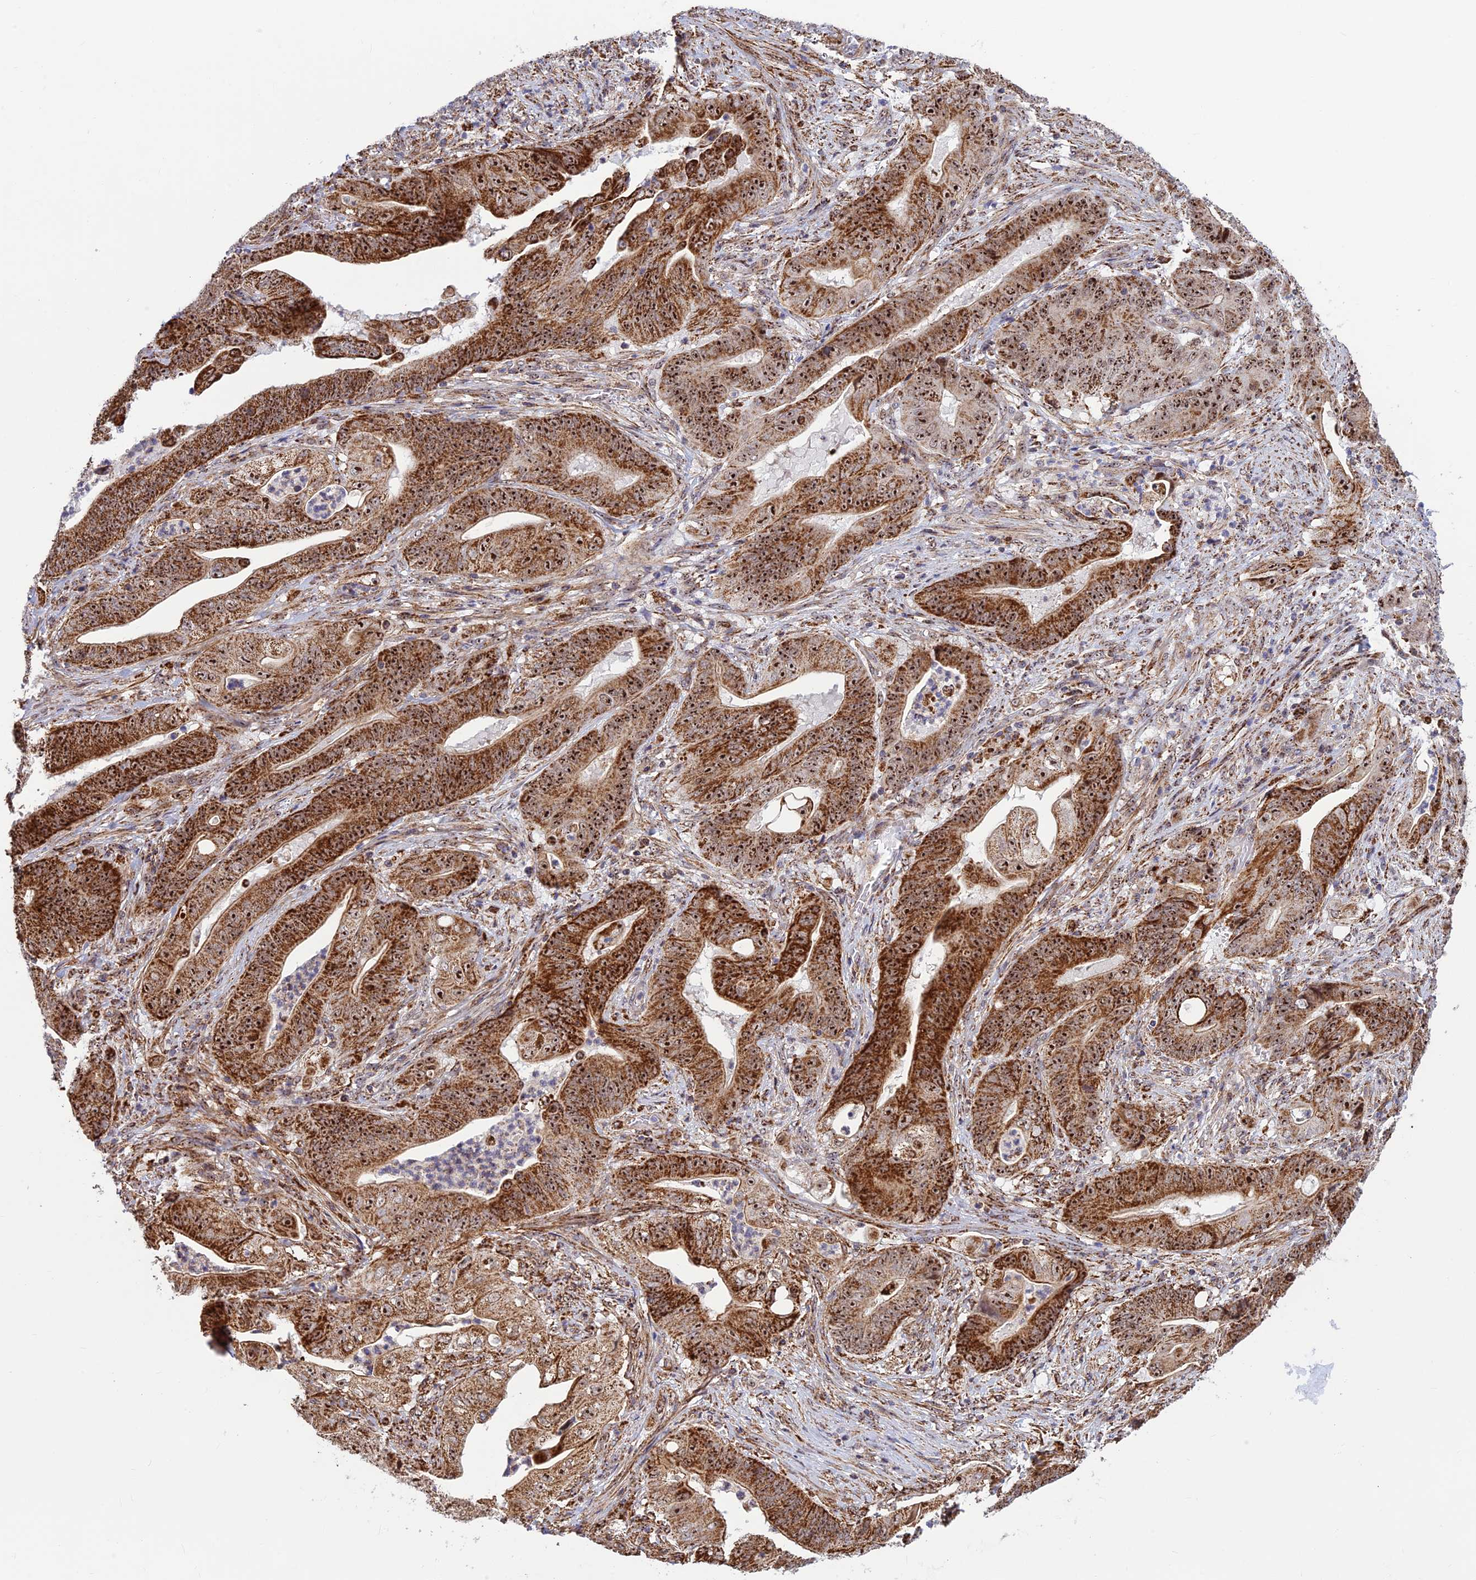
{"staining": {"intensity": "strong", "quantity": ">75%", "location": "cytoplasmic/membranous,nuclear"}, "tissue": "stomach cancer", "cell_type": "Tumor cells", "image_type": "cancer", "snomed": [{"axis": "morphology", "description": "Adenocarcinoma, NOS"}, {"axis": "topography", "description": "Stomach"}], "caption": "Protein staining of stomach cancer (adenocarcinoma) tissue shows strong cytoplasmic/membranous and nuclear staining in approximately >75% of tumor cells. The protein is stained brown, and the nuclei are stained in blue (DAB (3,3'-diaminobenzidine) IHC with brightfield microscopy, high magnification).", "gene": "POLR1G", "patient": {"sex": "female", "age": 73}}